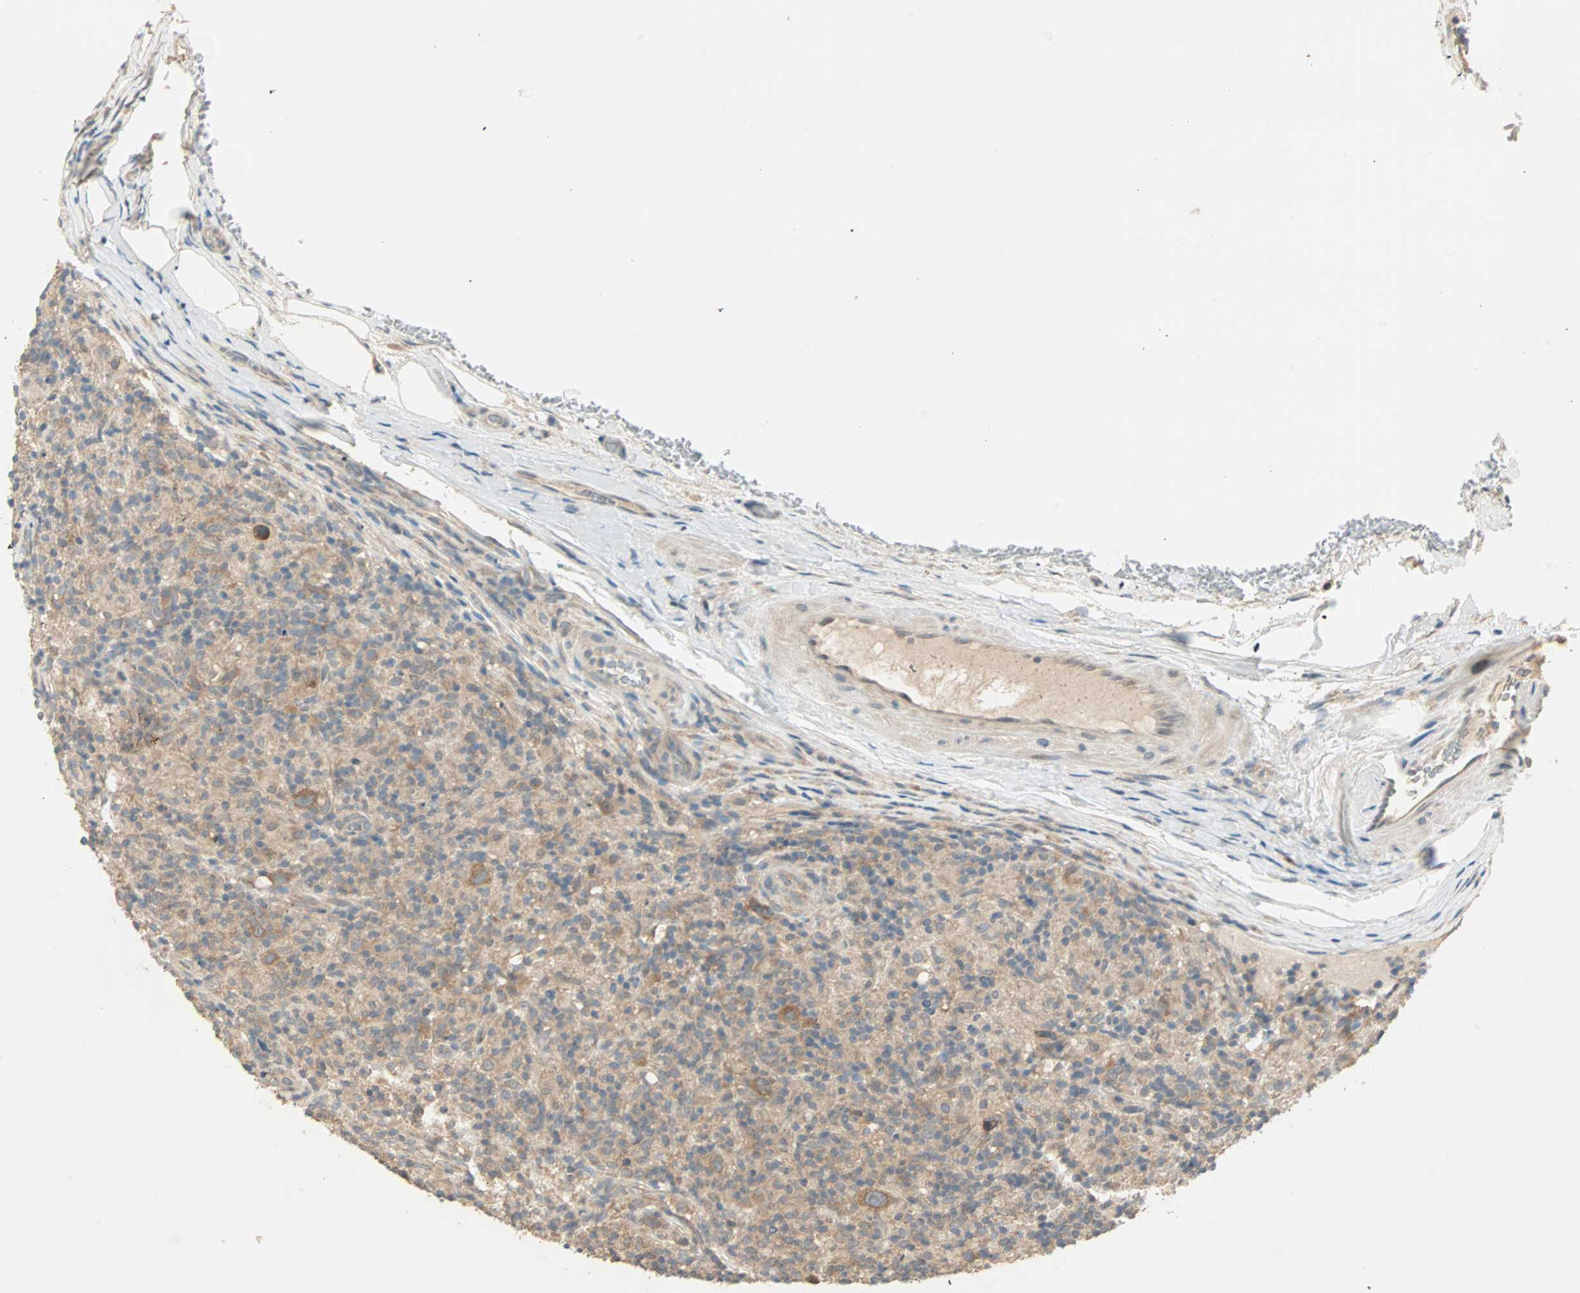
{"staining": {"intensity": "strong", "quantity": ">75%", "location": "cytoplasmic/membranous"}, "tissue": "lymphoma", "cell_type": "Tumor cells", "image_type": "cancer", "snomed": [{"axis": "morphology", "description": "Hodgkin's disease, NOS"}, {"axis": "topography", "description": "Lymph node"}], "caption": "IHC photomicrograph of human Hodgkin's disease stained for a protein (brown), which demonstrates high levels of strong cytoplasmic/membranous positivity in about >75% of tumor cells.", "gene": "TTF2", "patient": {"sex": "male", "age": 70}}